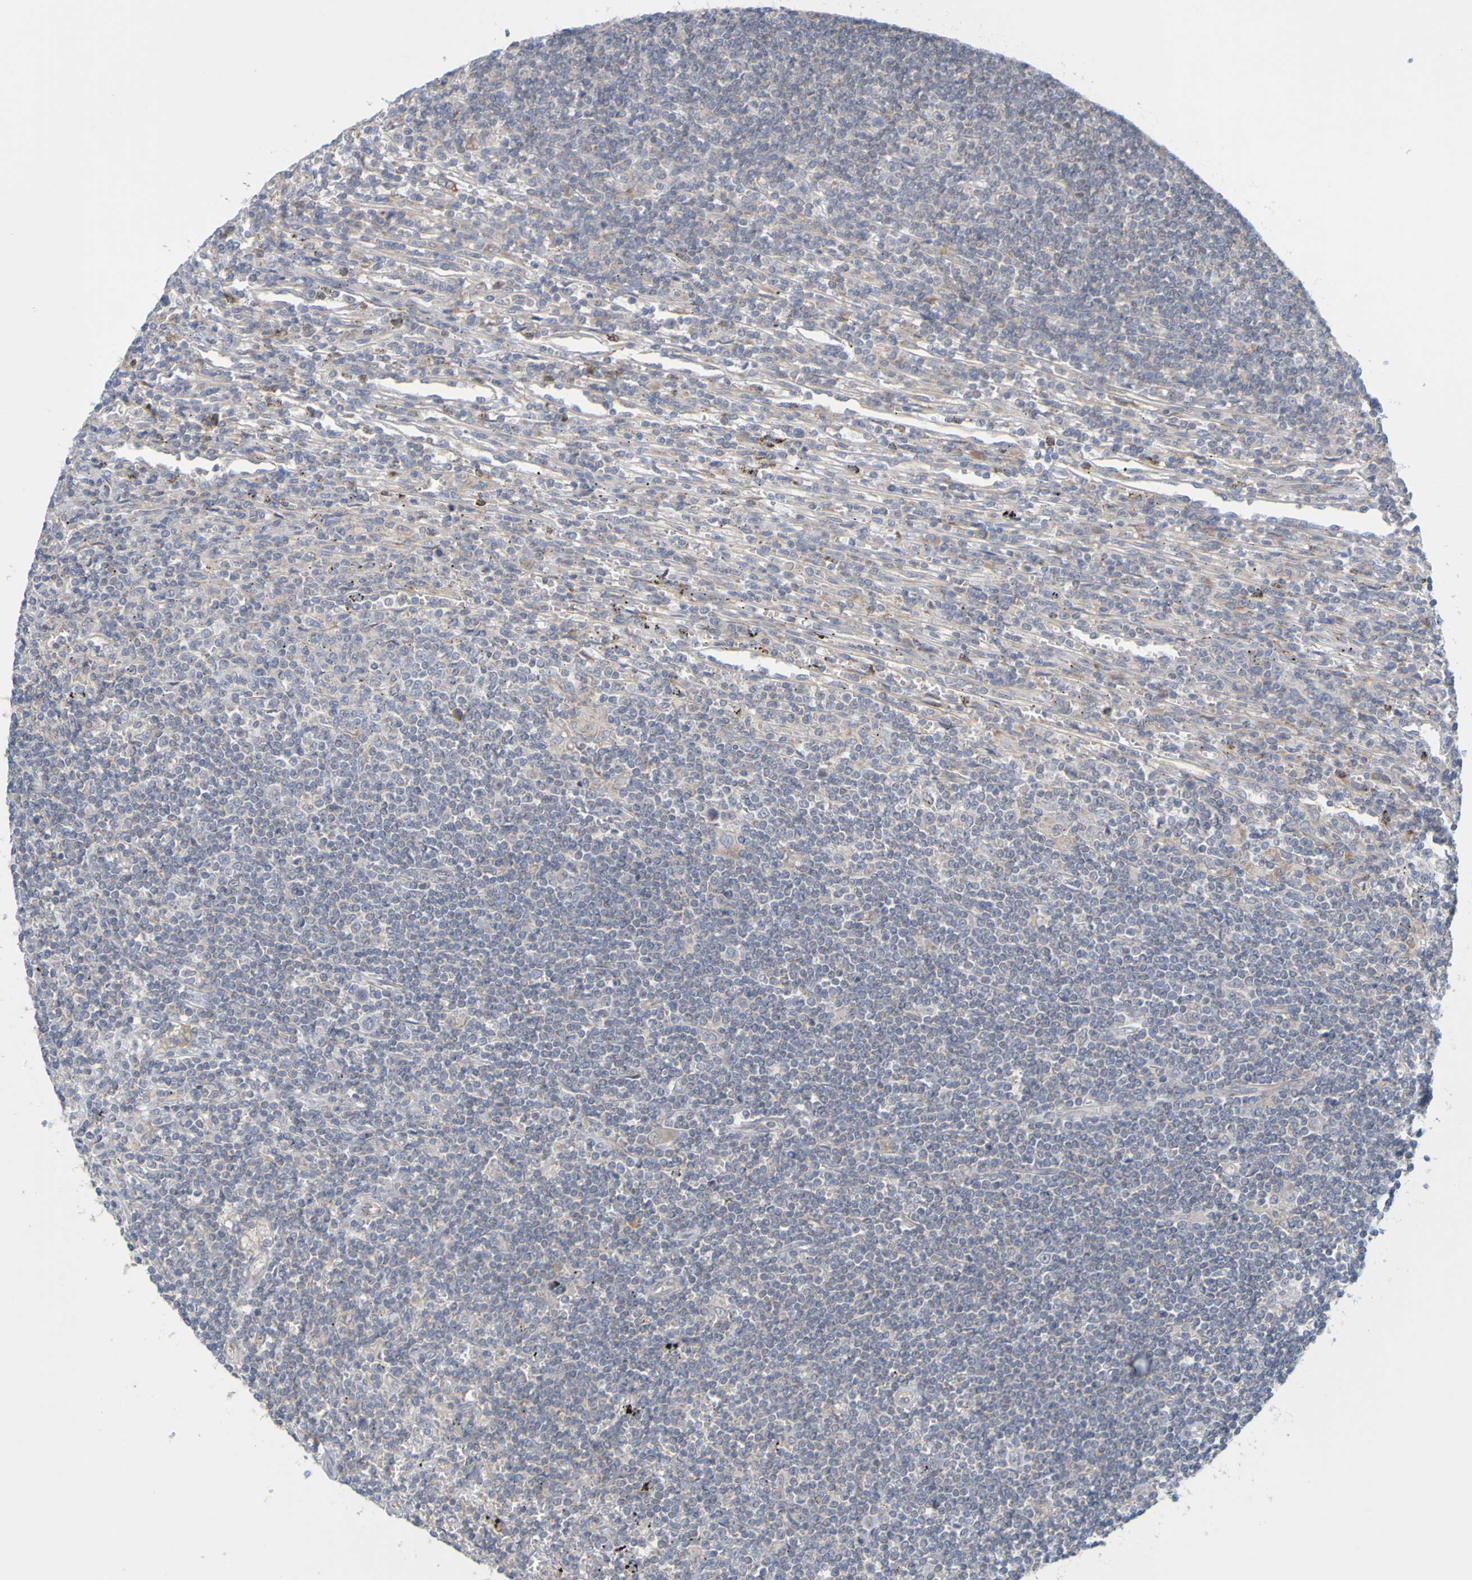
{"staining": {"intensity": "weak", "quantity": "25%-75%", "location": "cytoplasmic/membranous"}, "tissue": "lymphoma", "cell_type": "Tumor cells", "image_type": "cancer", "snomed": [{"axis": "morphology", "description": "Malignant lymphoma, non-Hodgkin's type, Low grade"}, {"axis": "topography", "description": "Spleen"}], "caption": "Tumor cells show weak cytoplasmic/membranous expression in approximately 25%-75% of cells in lymphoma.", "gene": "MOGS", "patient": {"sex": "male", "age": 76}}